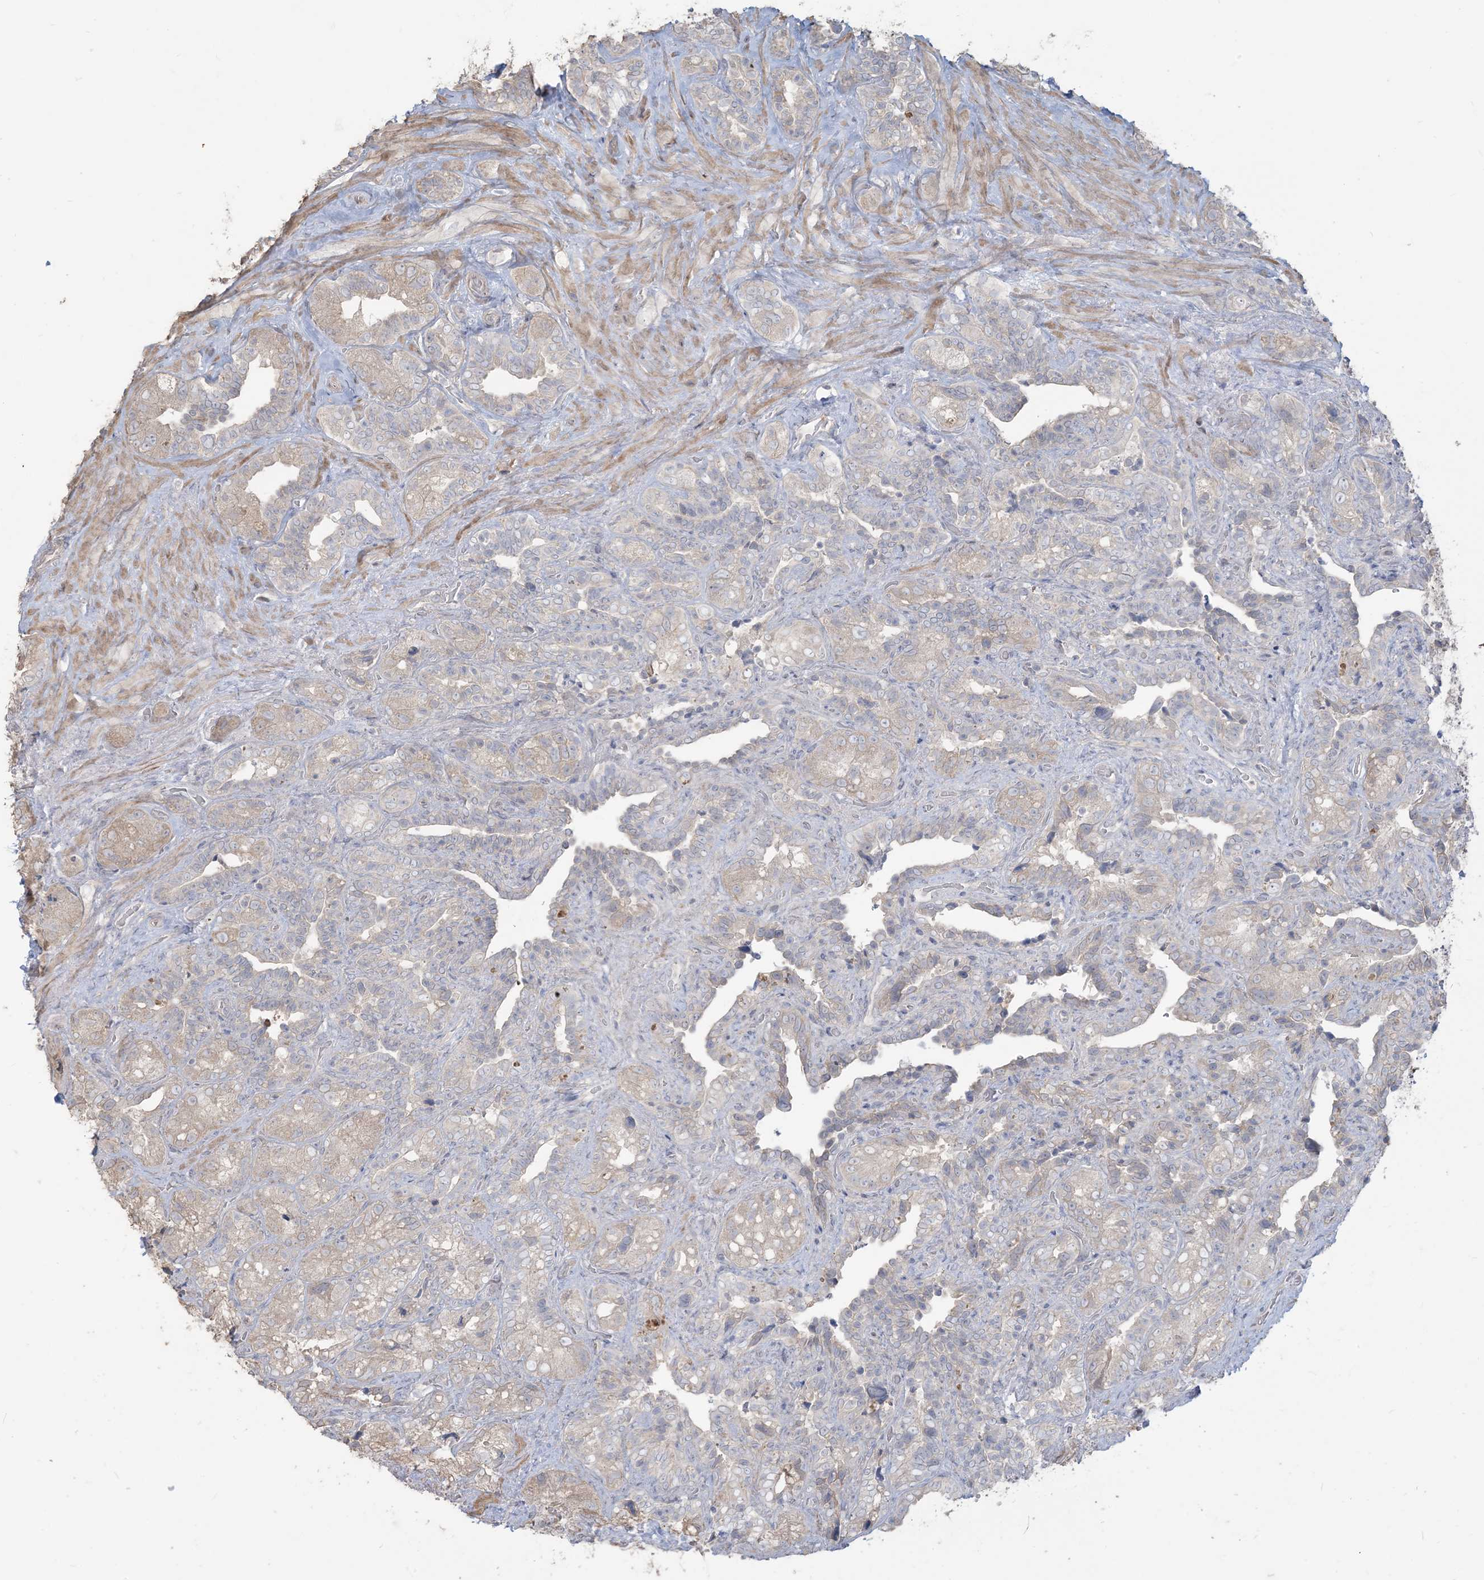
{"staining": {"intensity": "negative", "quantity": "none", "location": "none"}, "tissue": "seminal vesicle", "cell_type": "Glandular cells", "image_type": "normal", "snomed": [{"axis": "morphology", "description": "Normal tissue, NOS"}, {"axis": "topography", "description": "Seminal veicle"}, {"axis": "topography", "description": "Peripheral nerve tissue"}], "caption": "This is an immunohistochemistry (IHC) micrograph of normal human seminal vesicle. There is no expression in glandular cells.", "gene": "NPHS2", "patient": {"sex": "male", "age": 67}}